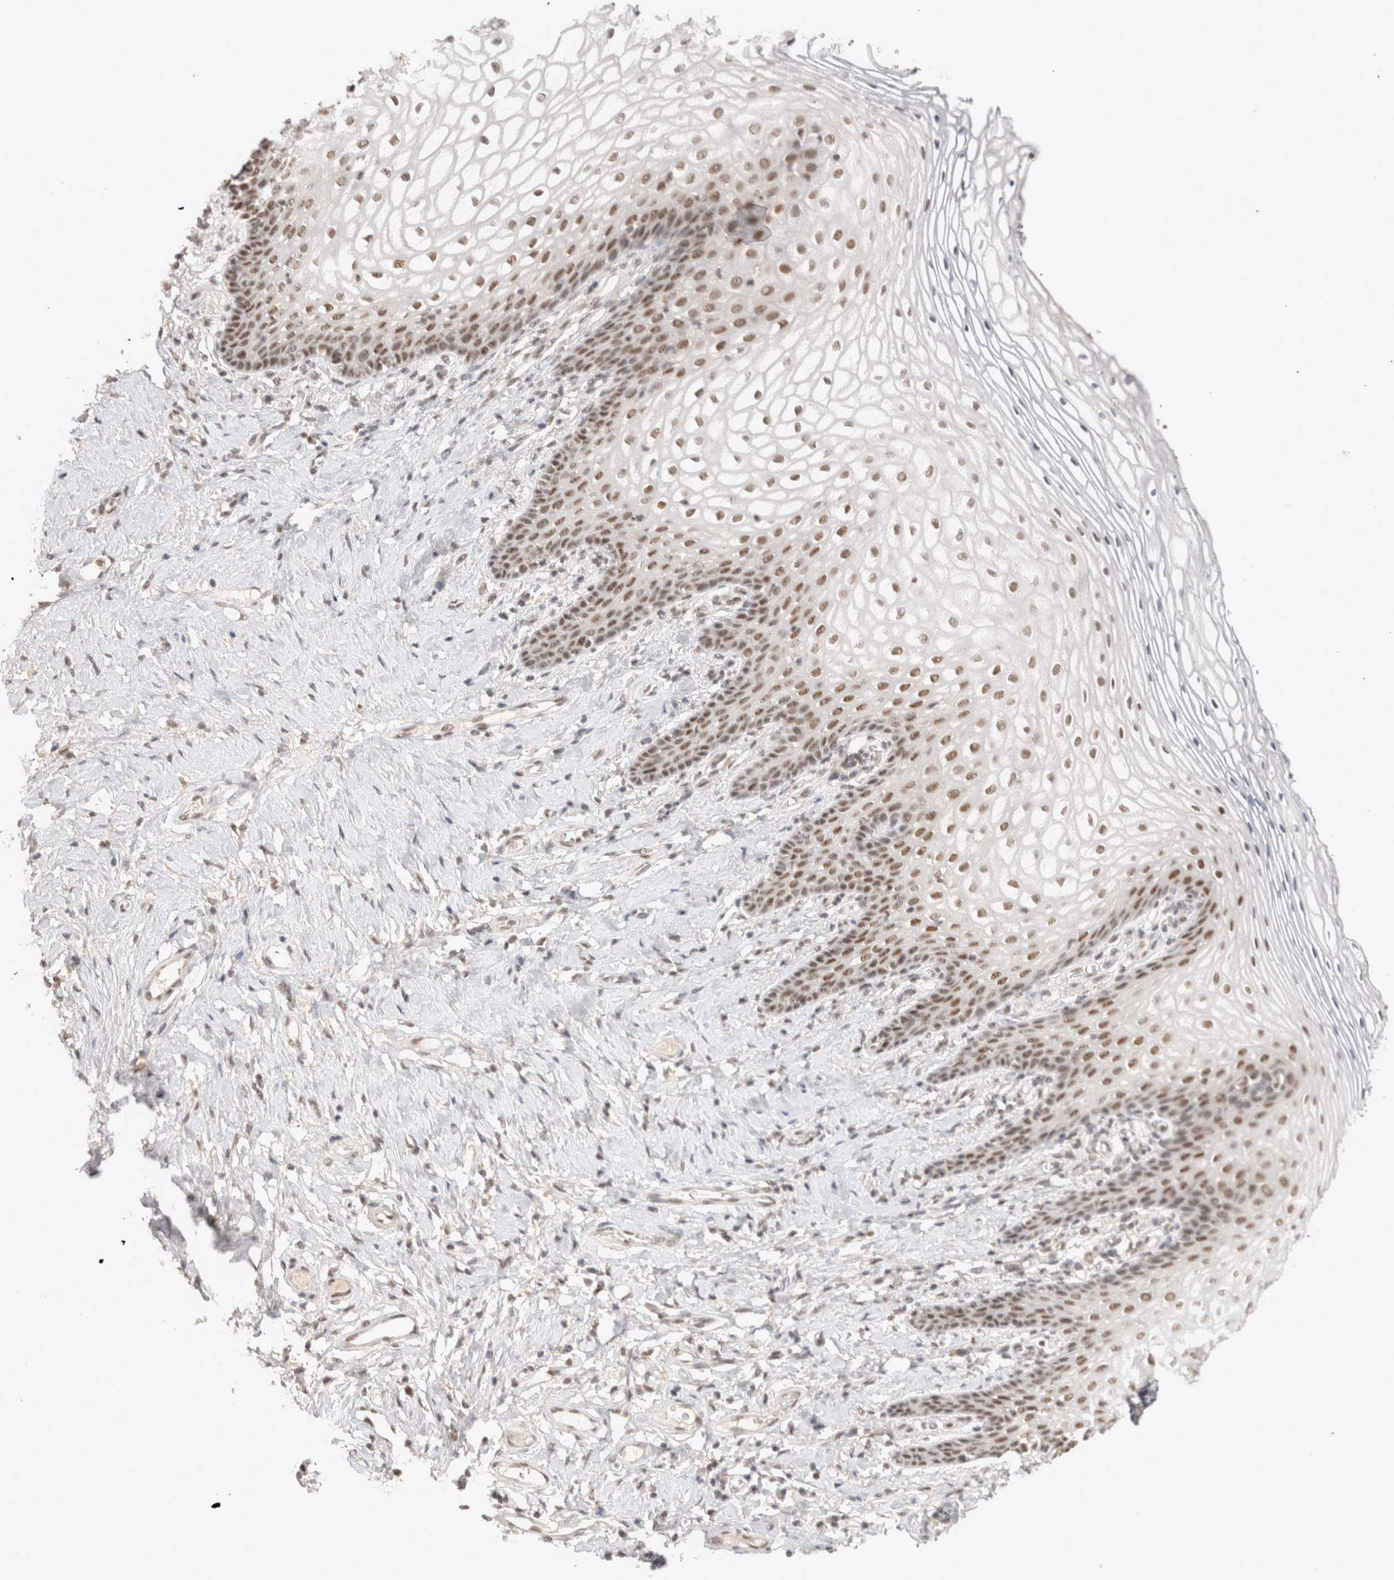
{"staining": {"intensity": "moderate", "quantity": "25%-75%", "location": "nuclear"}, "tissue": "vagina", "cell_type": "Squamous epithelial cells", "image_type": "normal", "snomed": [{"axis": "morphology", "description": "Normal tissue, NOS"}, {"axis": "topography", "description": "Vagina"}], "caption": "Protein staining exhibits moderate nuclear expression in approximately 25%-75% of squamous epithelial cells in benign vagina.", "gene": "ZNF830", "patient": {"sex": "female", "age": 60}}